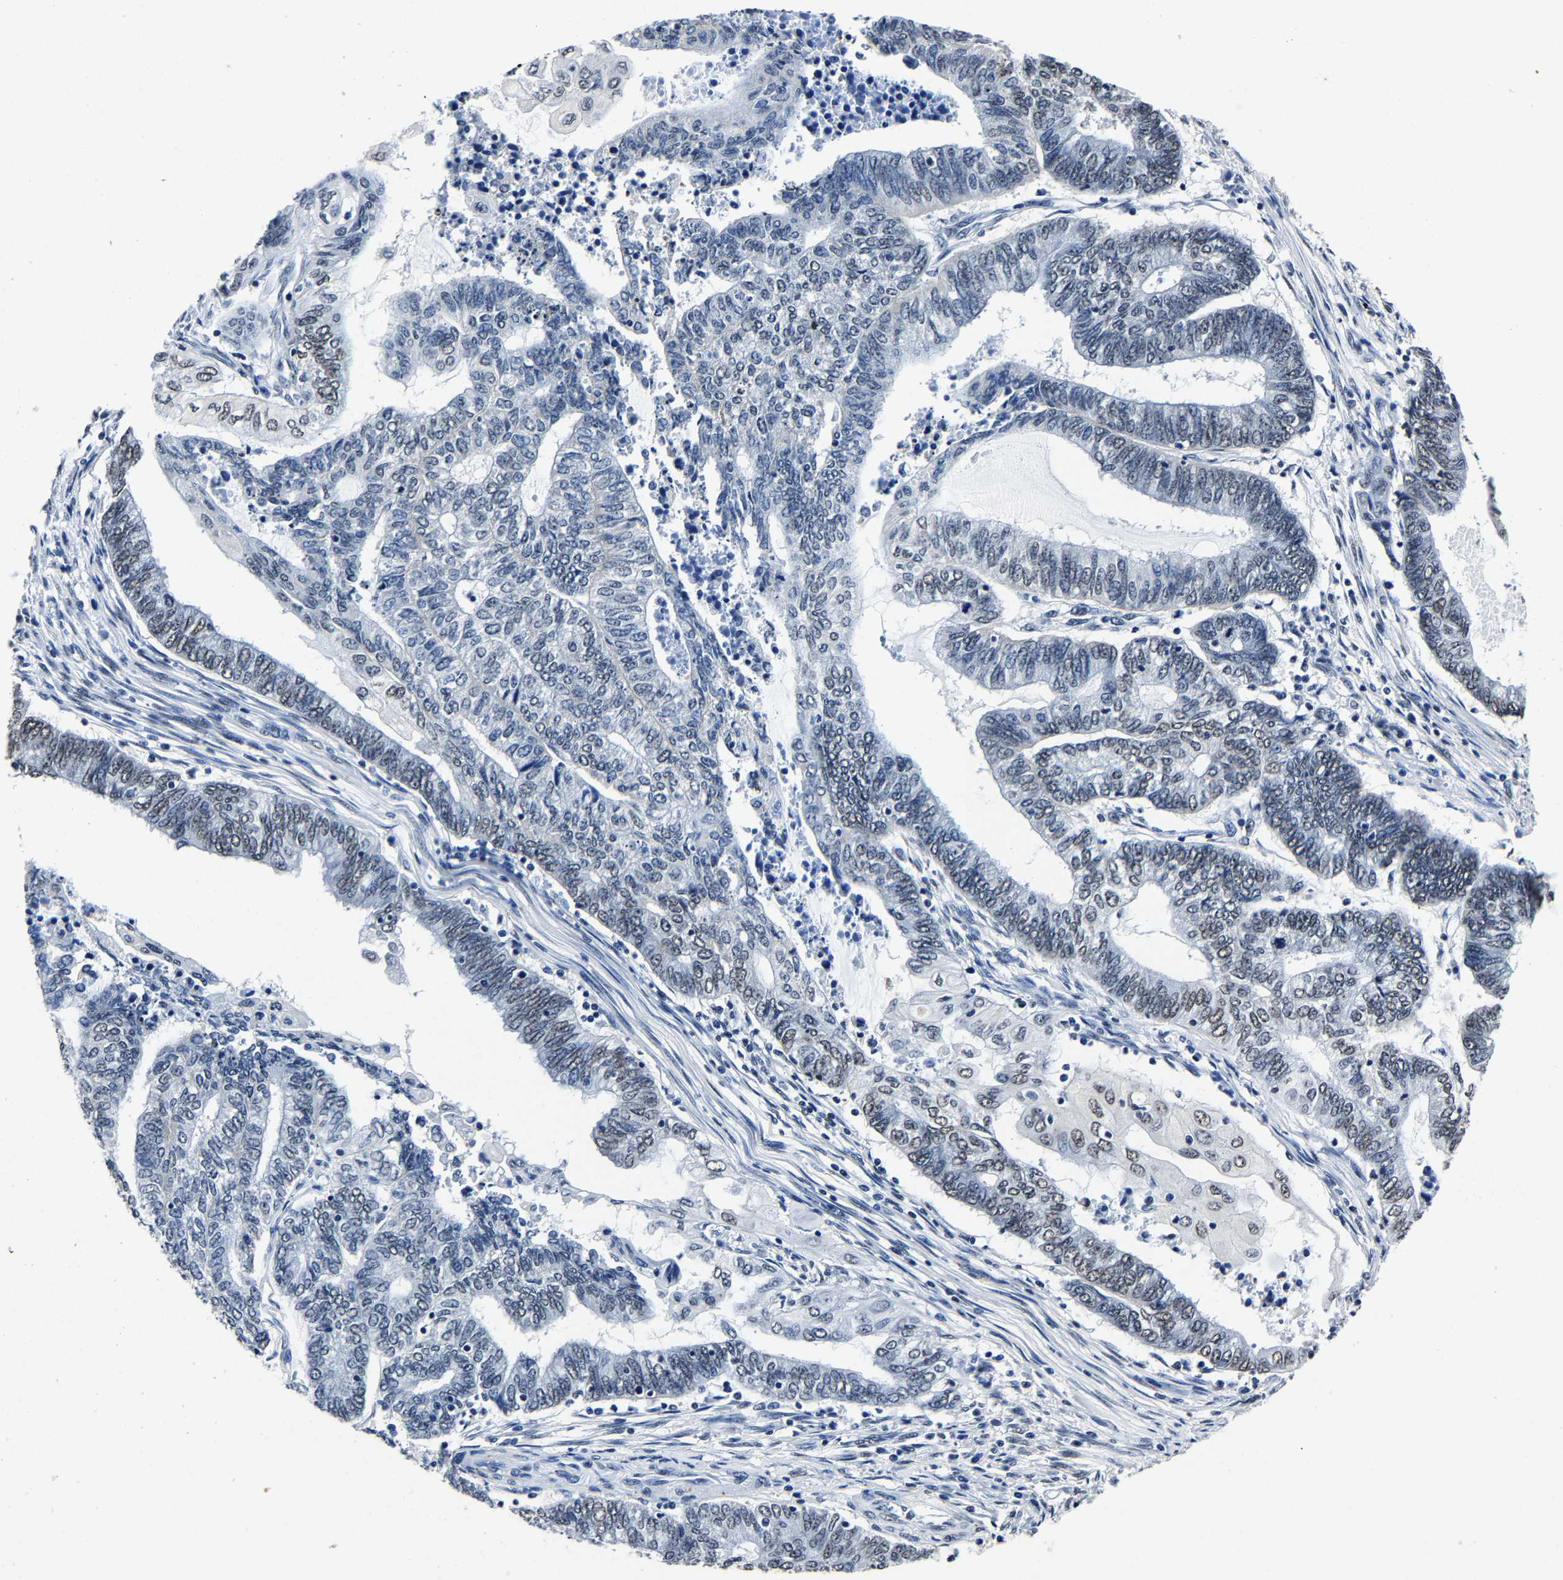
{"staining": {"intensity": "weak", "quantity": "<25%", "location": "nuclear"}, "tissue": "endometrial cancer", "cell_type": "Tumor cells", "image_type": "cancer", "snomed": [{"axis": "morphology", "description": "Adenocarcinoma, NOS"}, {"axis": "topography", "description": "Uterus"}, {"axis": "topography", "description": "Endometrium"}], "caption": "The image displays no staining of tumor cells in endometrial adenocarcinoma.", "gene": "RBM45", "patient": {"sex": "female", "age": 70}}